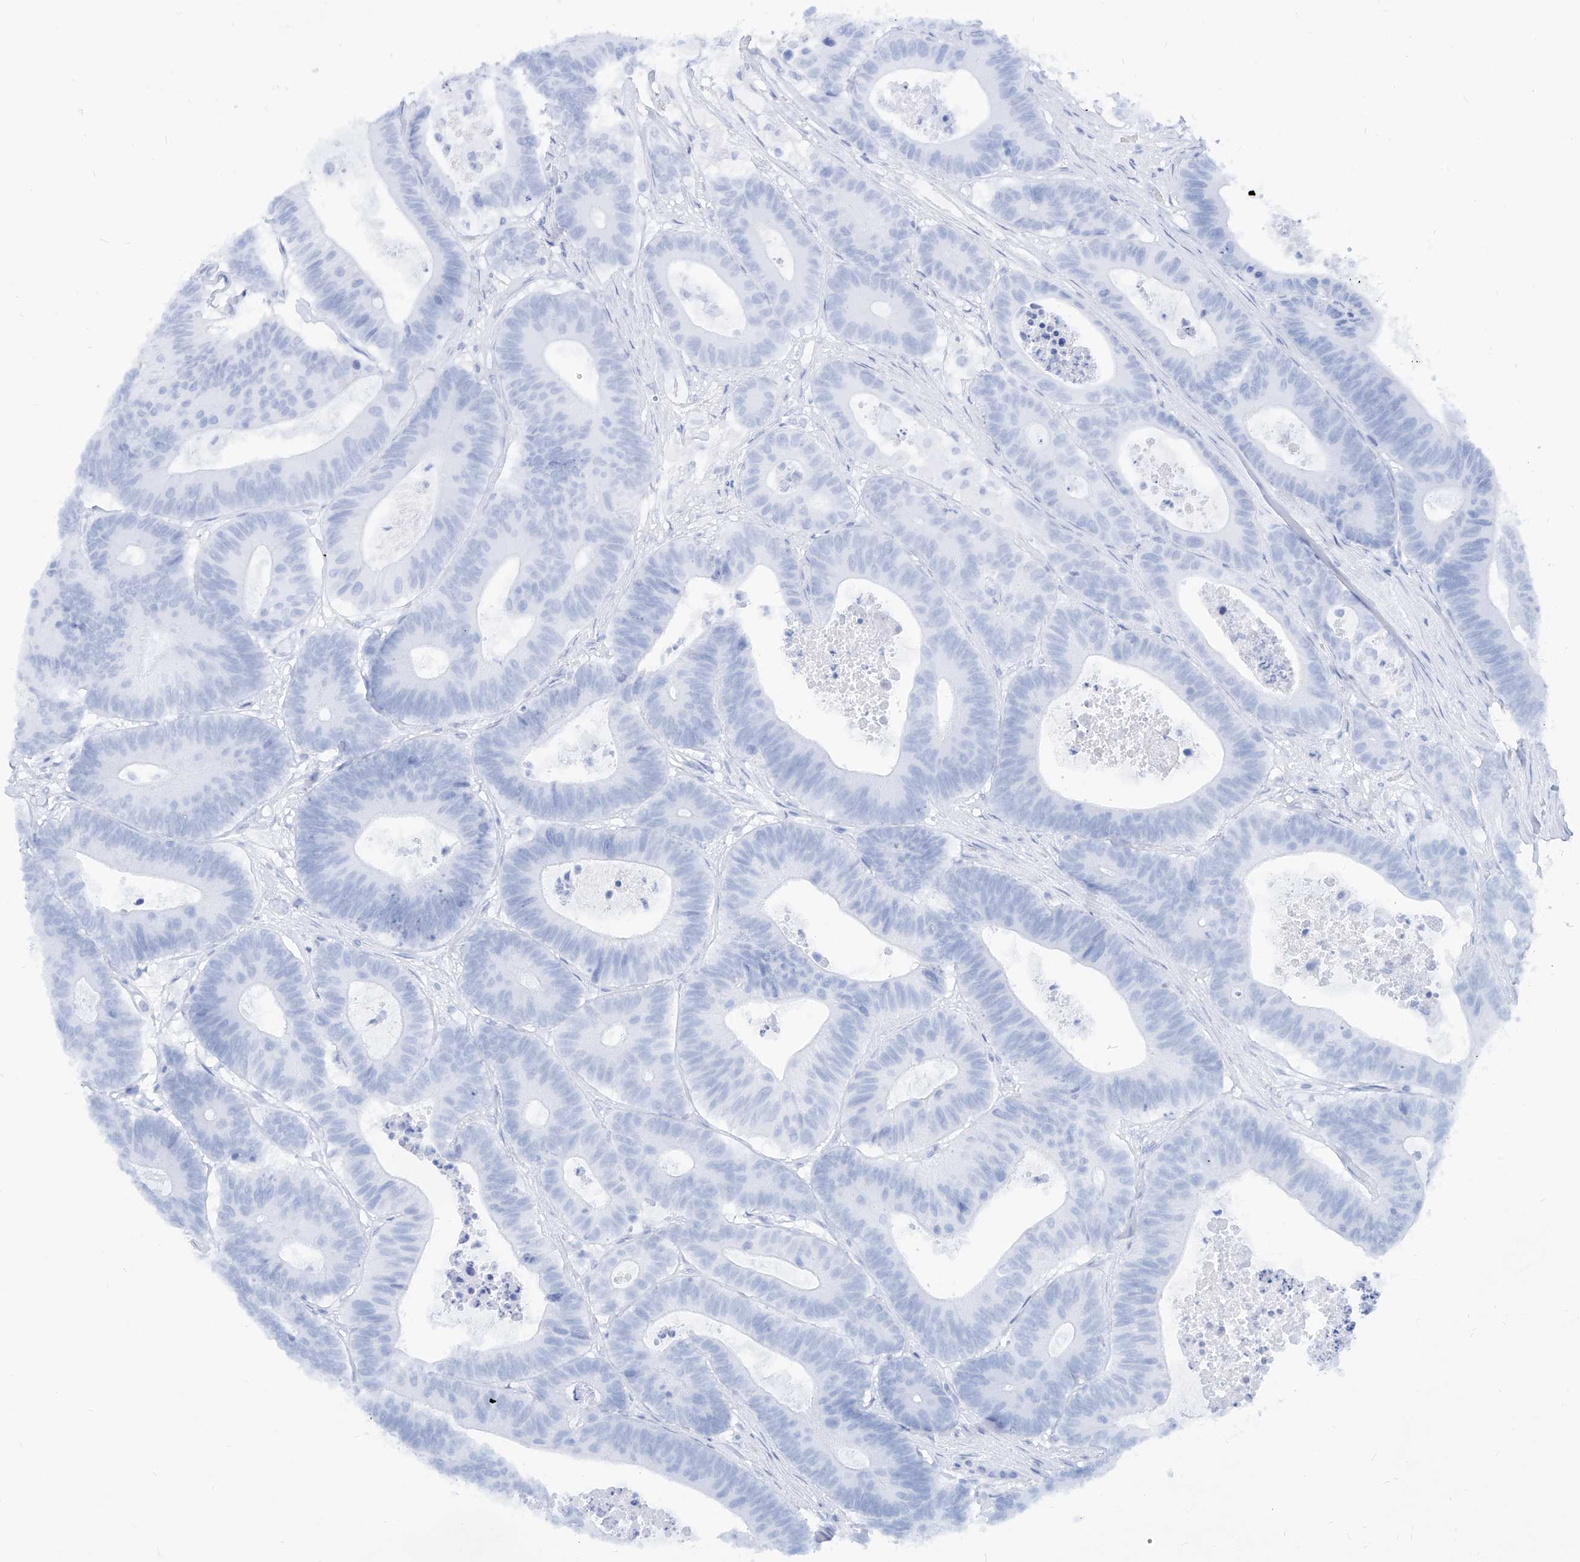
{"staining": {"intensity": "negative", "quantity": "none", "location": "none"}, "tissue": "colorectal cancer", "cell_type": "Tumor cells", "image_type": "cancer", "snomed": [{"axis": "morphology", "description": "Adenocarcinoma, NOS"}, {"axis": "topography", "description": "Colon"}], "caption": "This micrograph is of colorectal cancer stained with immunohistochemistry to label a protein in brown with the nuclei are counter-stained blue. There is no expression in tumor cells.", "gene": "PDXK", "patient": {"sex": "female", "age": 84}}